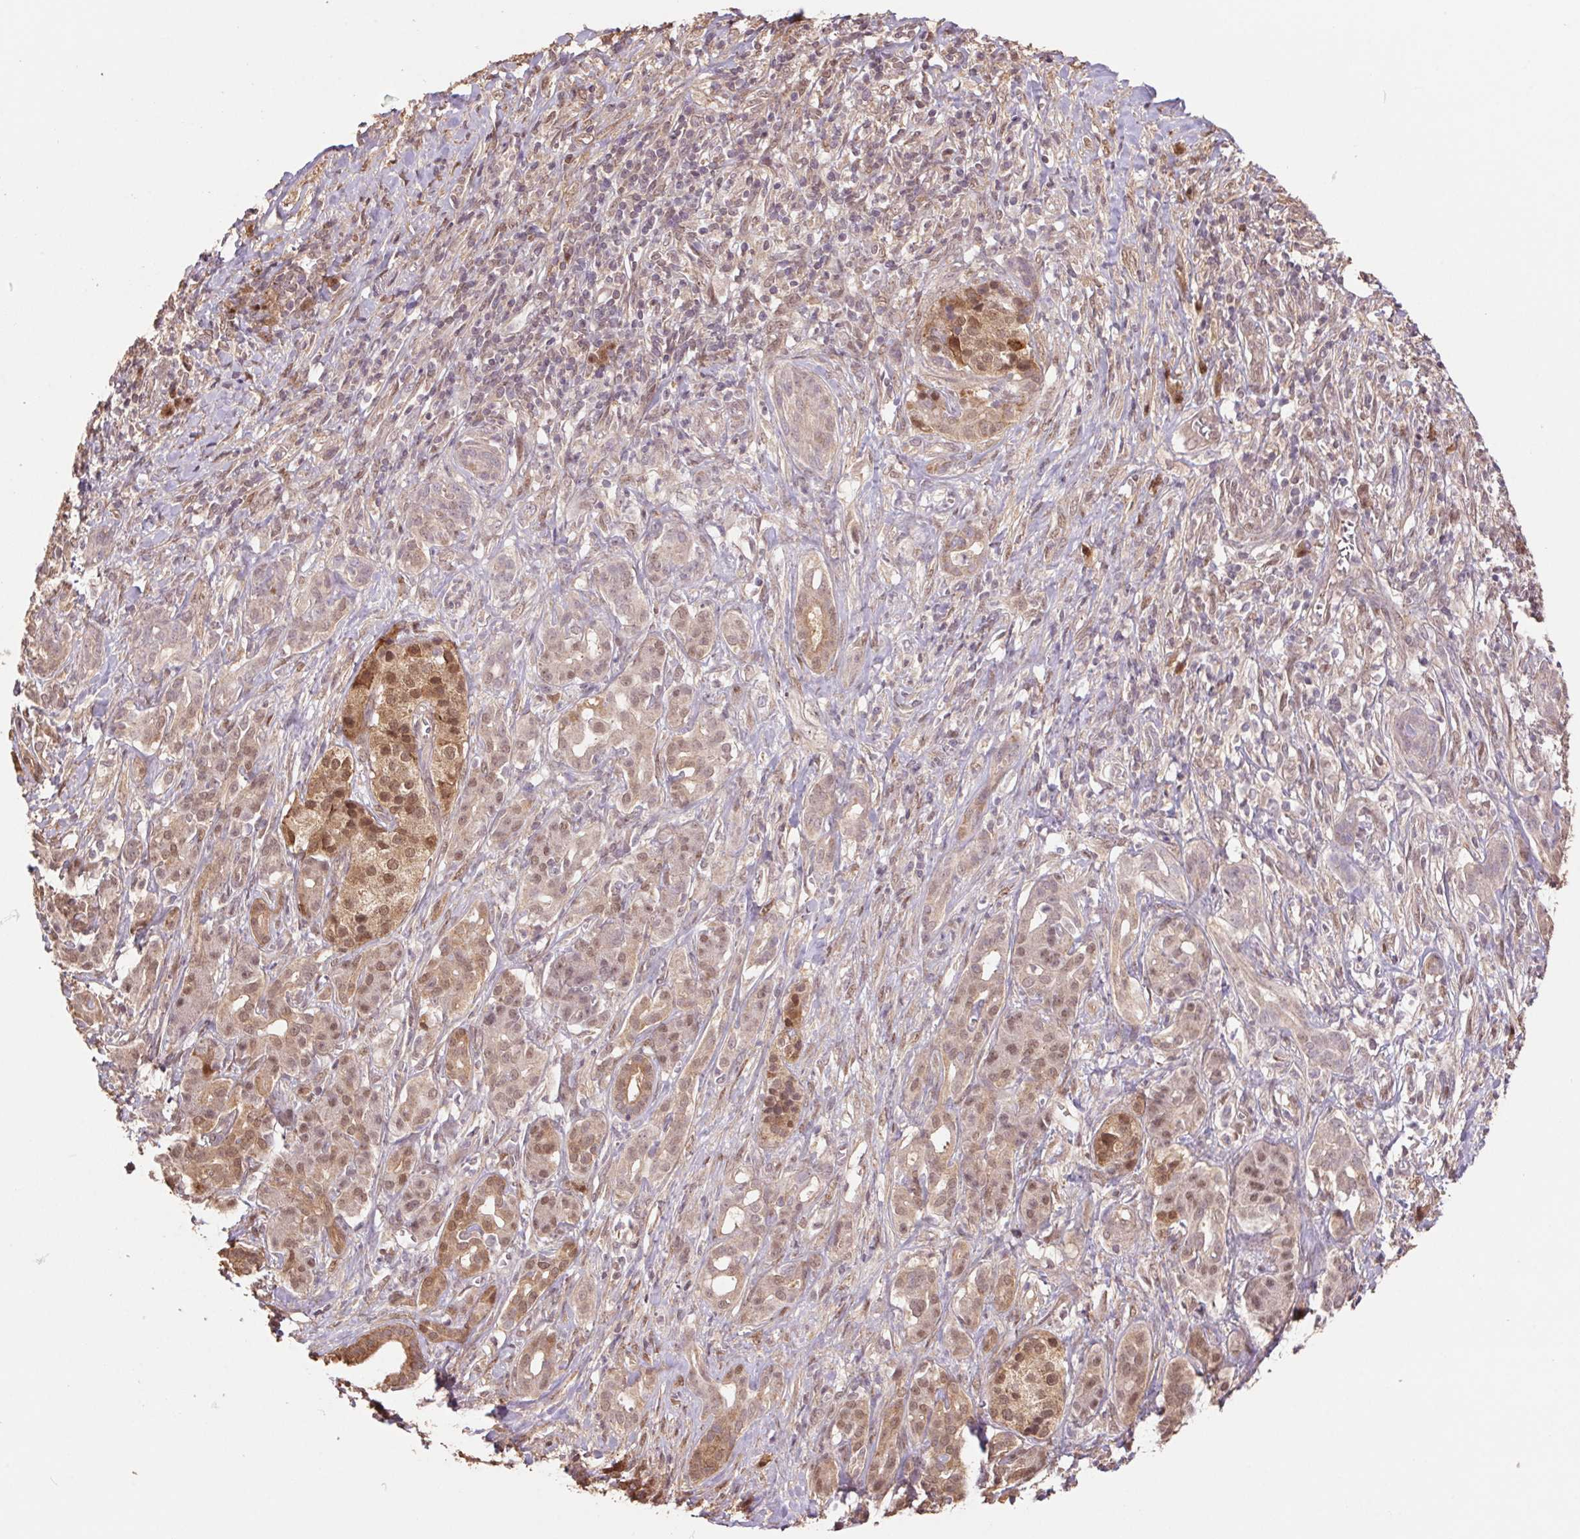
{"staining": {"intensity": "weak", "quantity": "25%-75%", "location": "nuclear"}, "tissue": "pancreatic cancer", "cell_type": "Tumor cells", "image_type": "cancer", "snomed": [{"axis": "morphology", "description": "Adenocarcinoma, NOS"}, {"axis": "topography", "description": "Pancreas"}], "caption": "About 25%-75% of tumor cells in human pancreatic cancer (adenocarcinoma) exhibit weak nuclear protein staining as visualized by brown immunohistochemical staining.", "gene": "CUTA", "patient": {"sex": "male", "age": 61}}